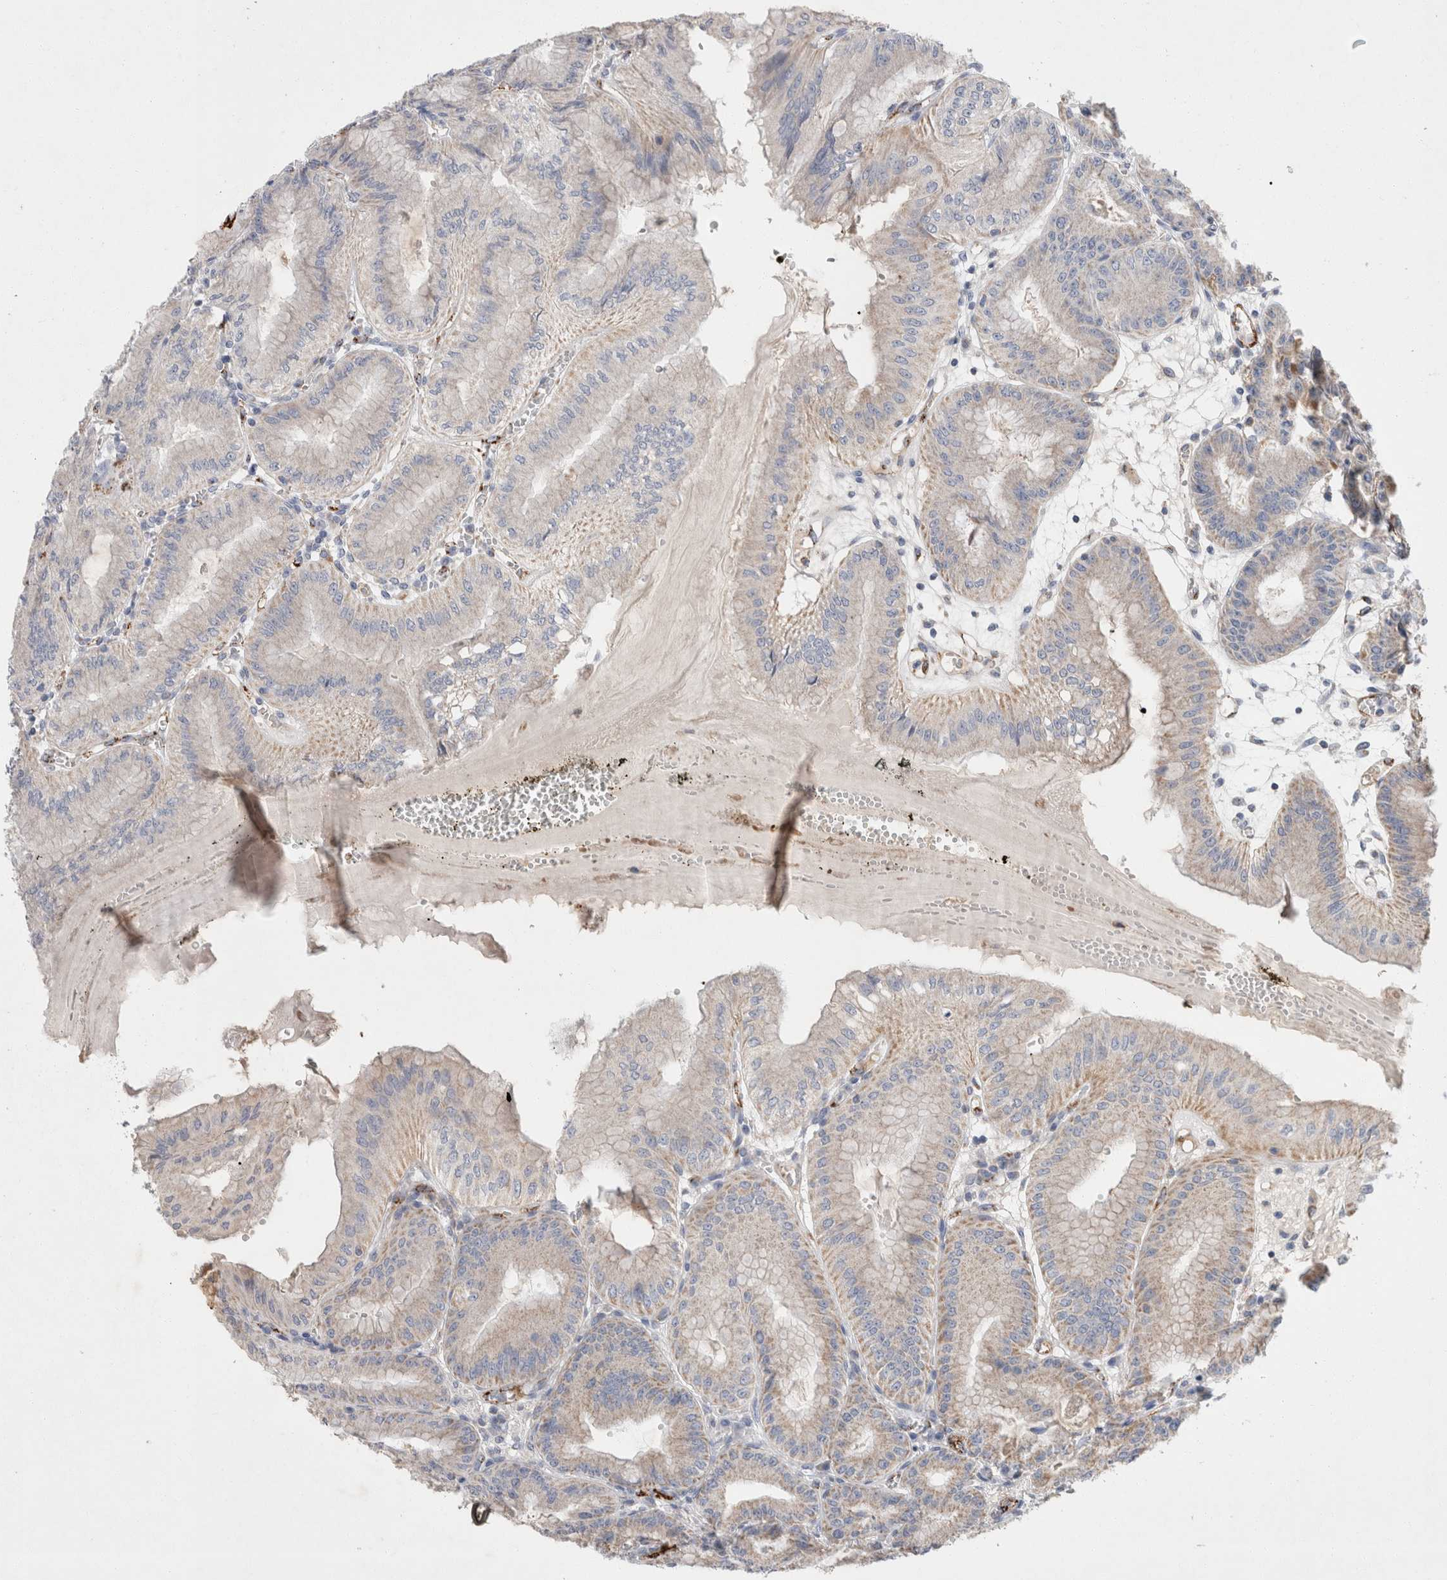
{"staining": {"intensity": "strong", "quantity": "<25%", "location": "cytoplasmic/membranous"}, "tissue": "stomach", "cell_type": "Glandular cells", "image_type": "normal", "snomed": [{"axis": "morphology", "description": "Normal tissue, NOS"}, {"axis": "topography", "description": "Stomach, lower"}], "caption": "The immunohistochemical stain highlights strong cytoplasmic/membranous positivity in glandular cells of unremarkable stomach.", "gene": "IARS2", "patient": {"sex": "male", "age": 71}}